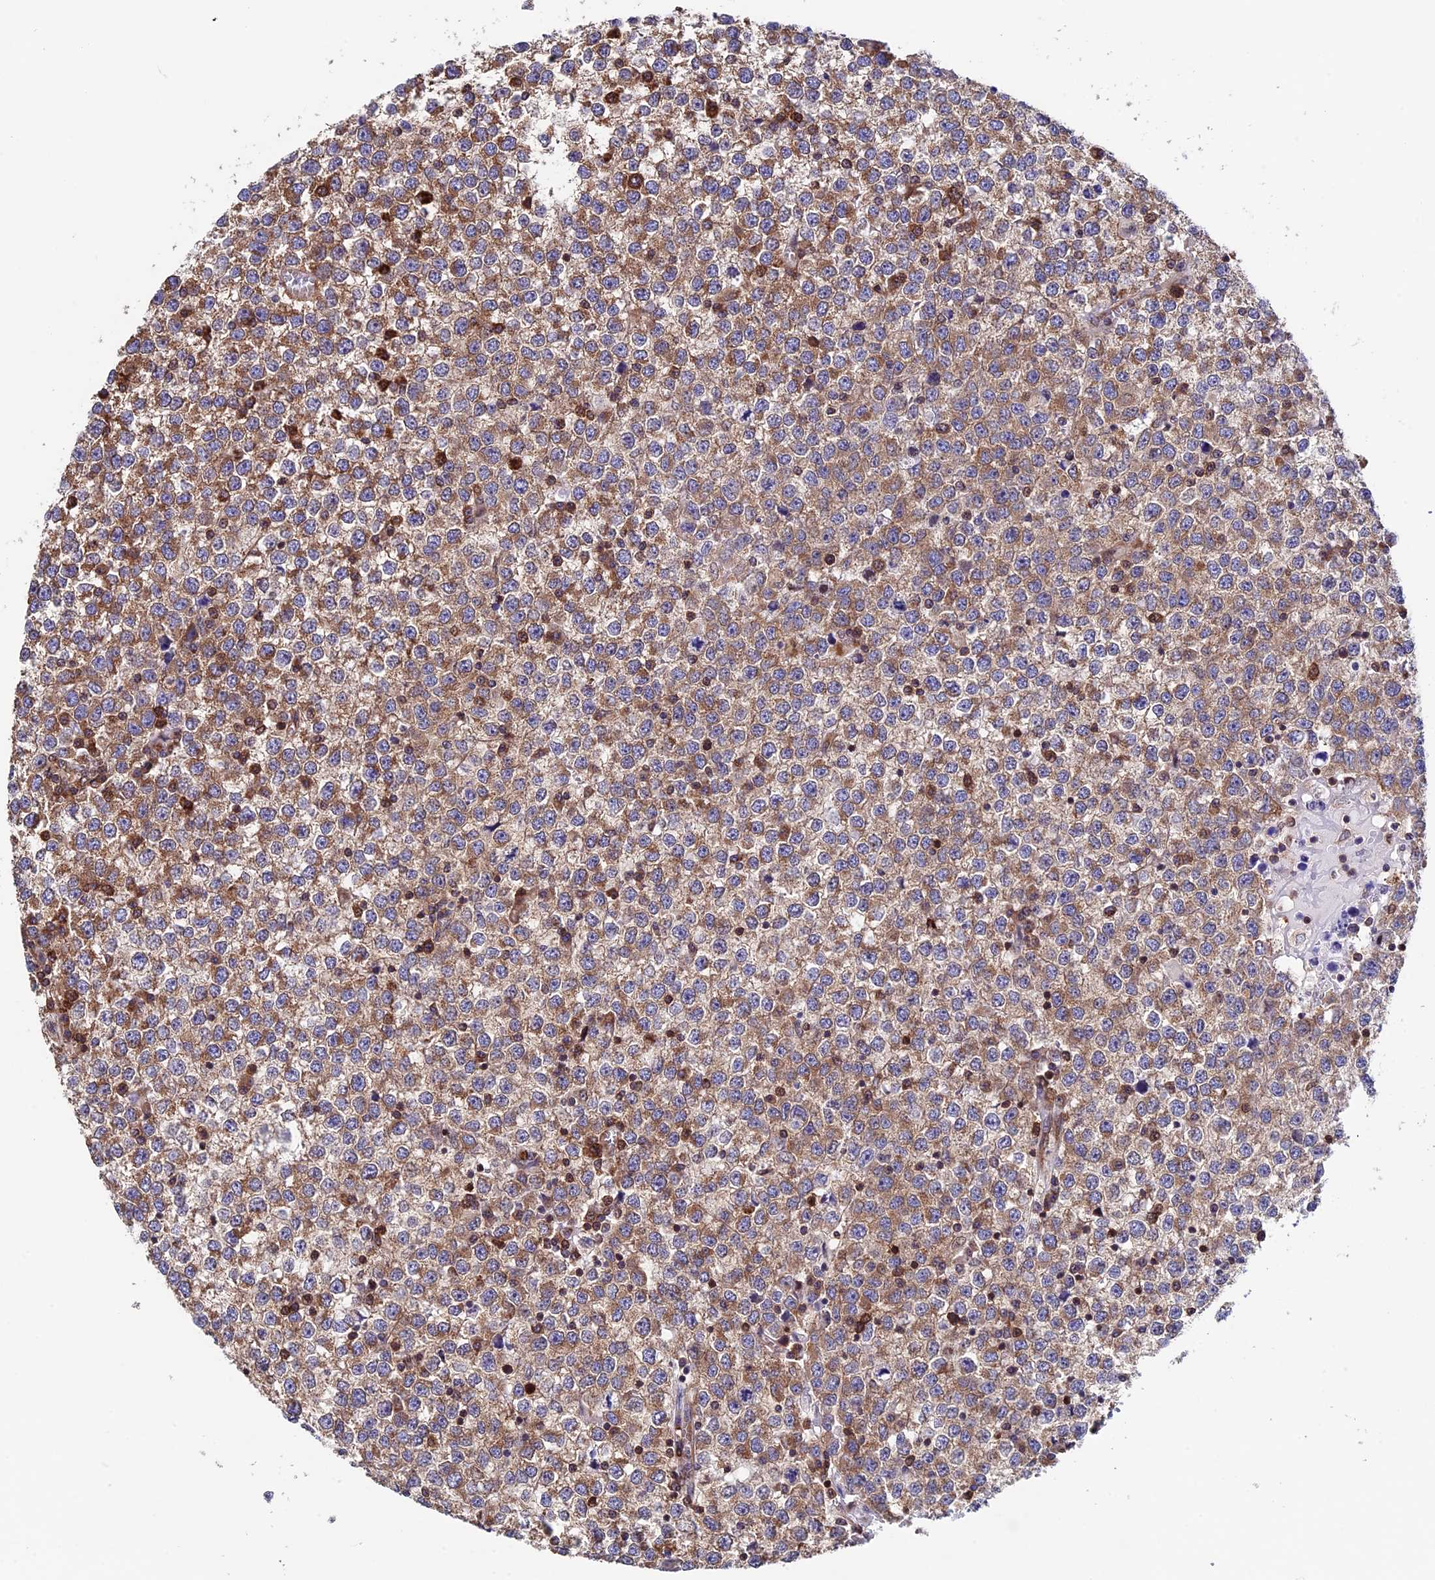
{"staining": {"intensity": "moderate", "quantity": ">75%", "location": "cytoplasmic/membranous"}, "tissue": "testis cancer", "cell_type": "Tumor cells", "image_type": "cancer", "snomed": [{"axis": "morphology", "description": "Seminoma, NOS"}, {"axis": "topography", "description": "Testis"}], "caption": "Immunohistochemical staining of testis cancer shows medium levels of moderate cytoplasmic/membranous positivity in approximately >75% of tumor cells.", "gene": "SLC9A5", "patient": {"sex": "male", "age": 65}}